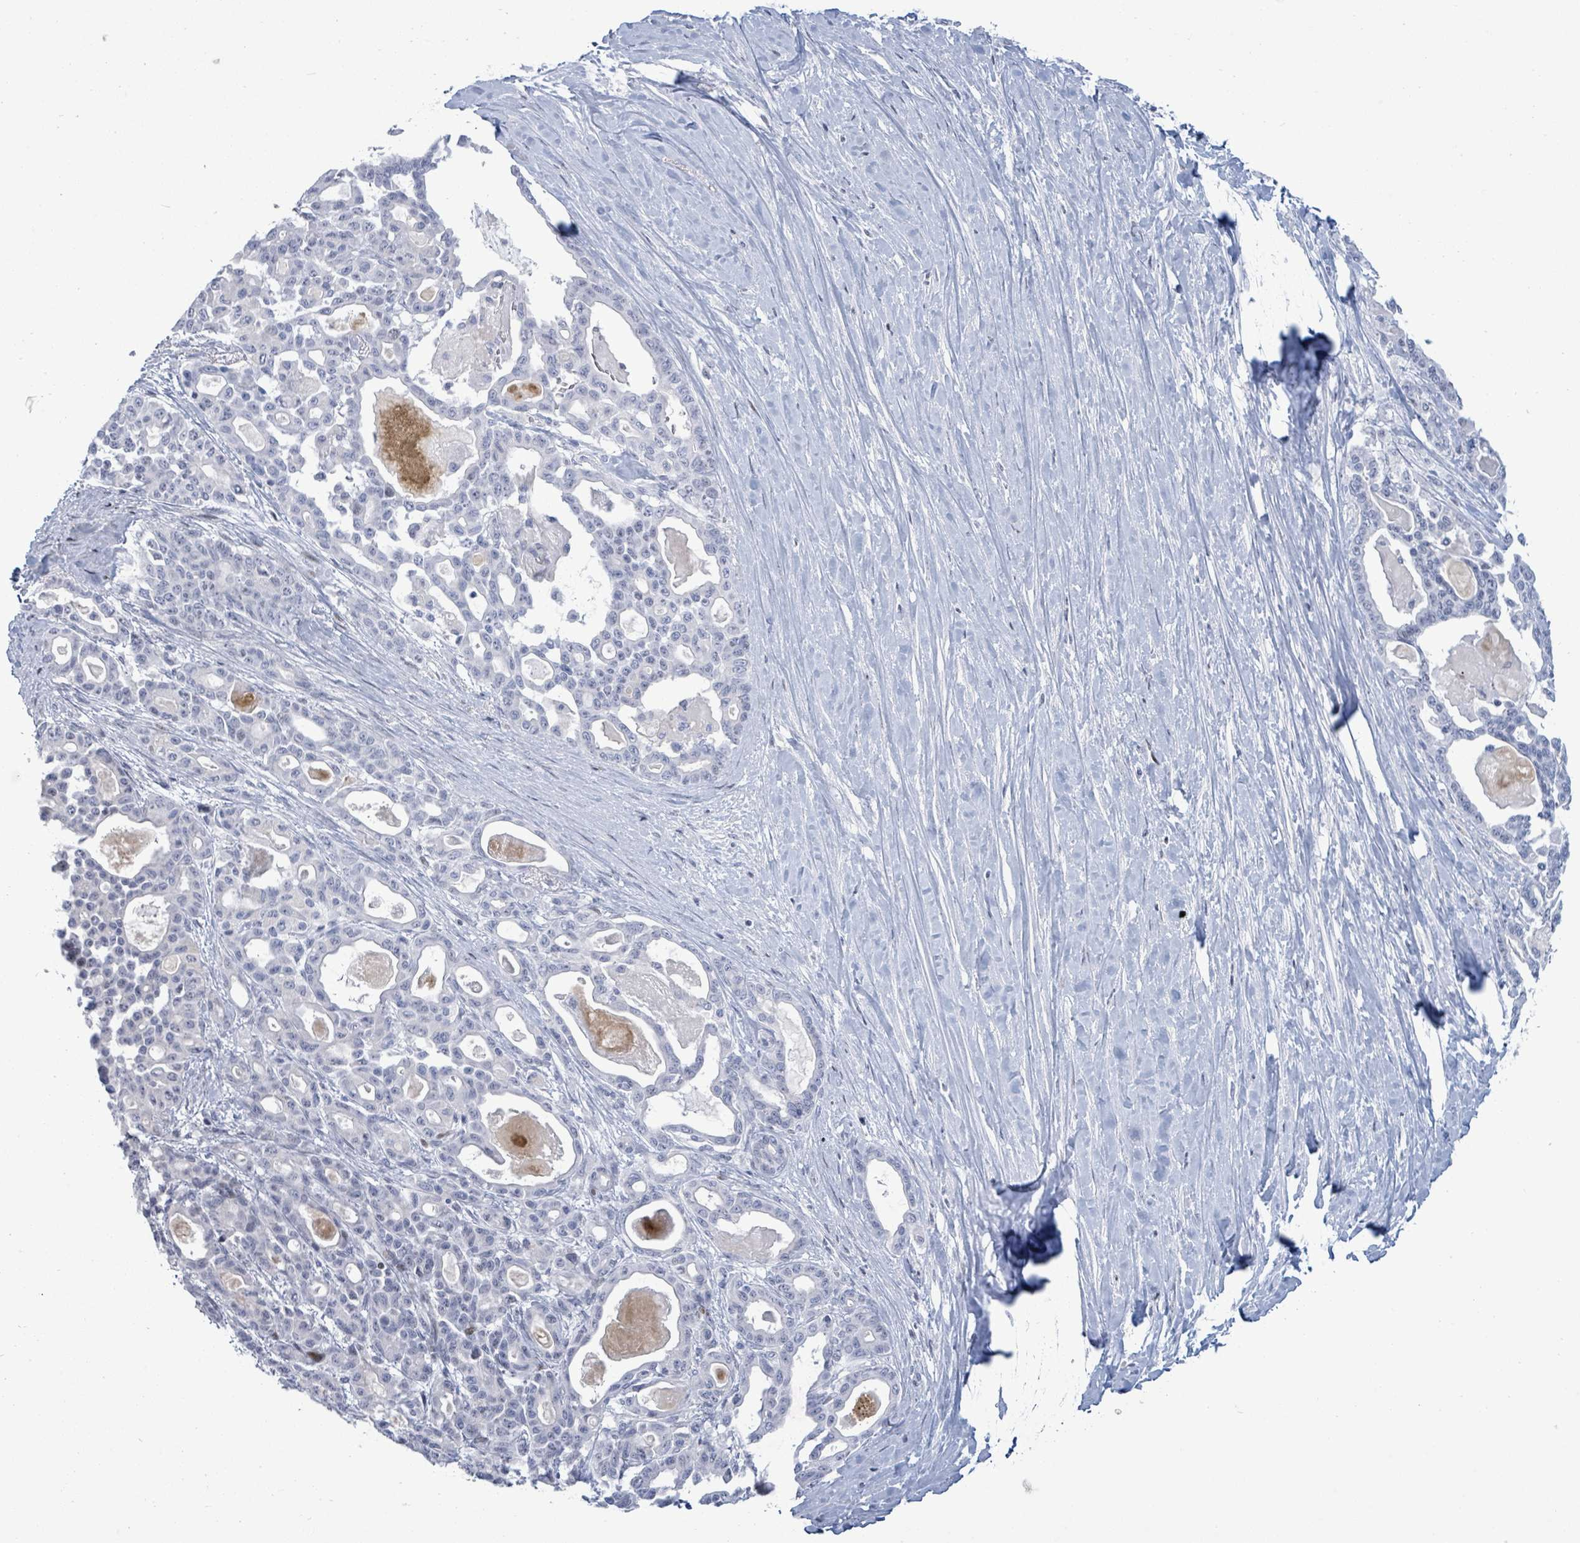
{"staining": {"intensity": "negative", "quantity": "none", "location": "none"}, "tissue": "pancreatic cancer", "cell_type": "Tumor cells", "image_type": "cancer", "snomed": [{"axis": "morphology", "description": "Adenocarcinoma, NOS"}, {"axis": "topography", "description": "Pancreas"}], "caption": "Immunohistochemistry of pancreatic adenocarcinoma demonstrates no staining in tumor cells.", "gene": "MALL", "patient": {"sex": "male", "age": 63}}